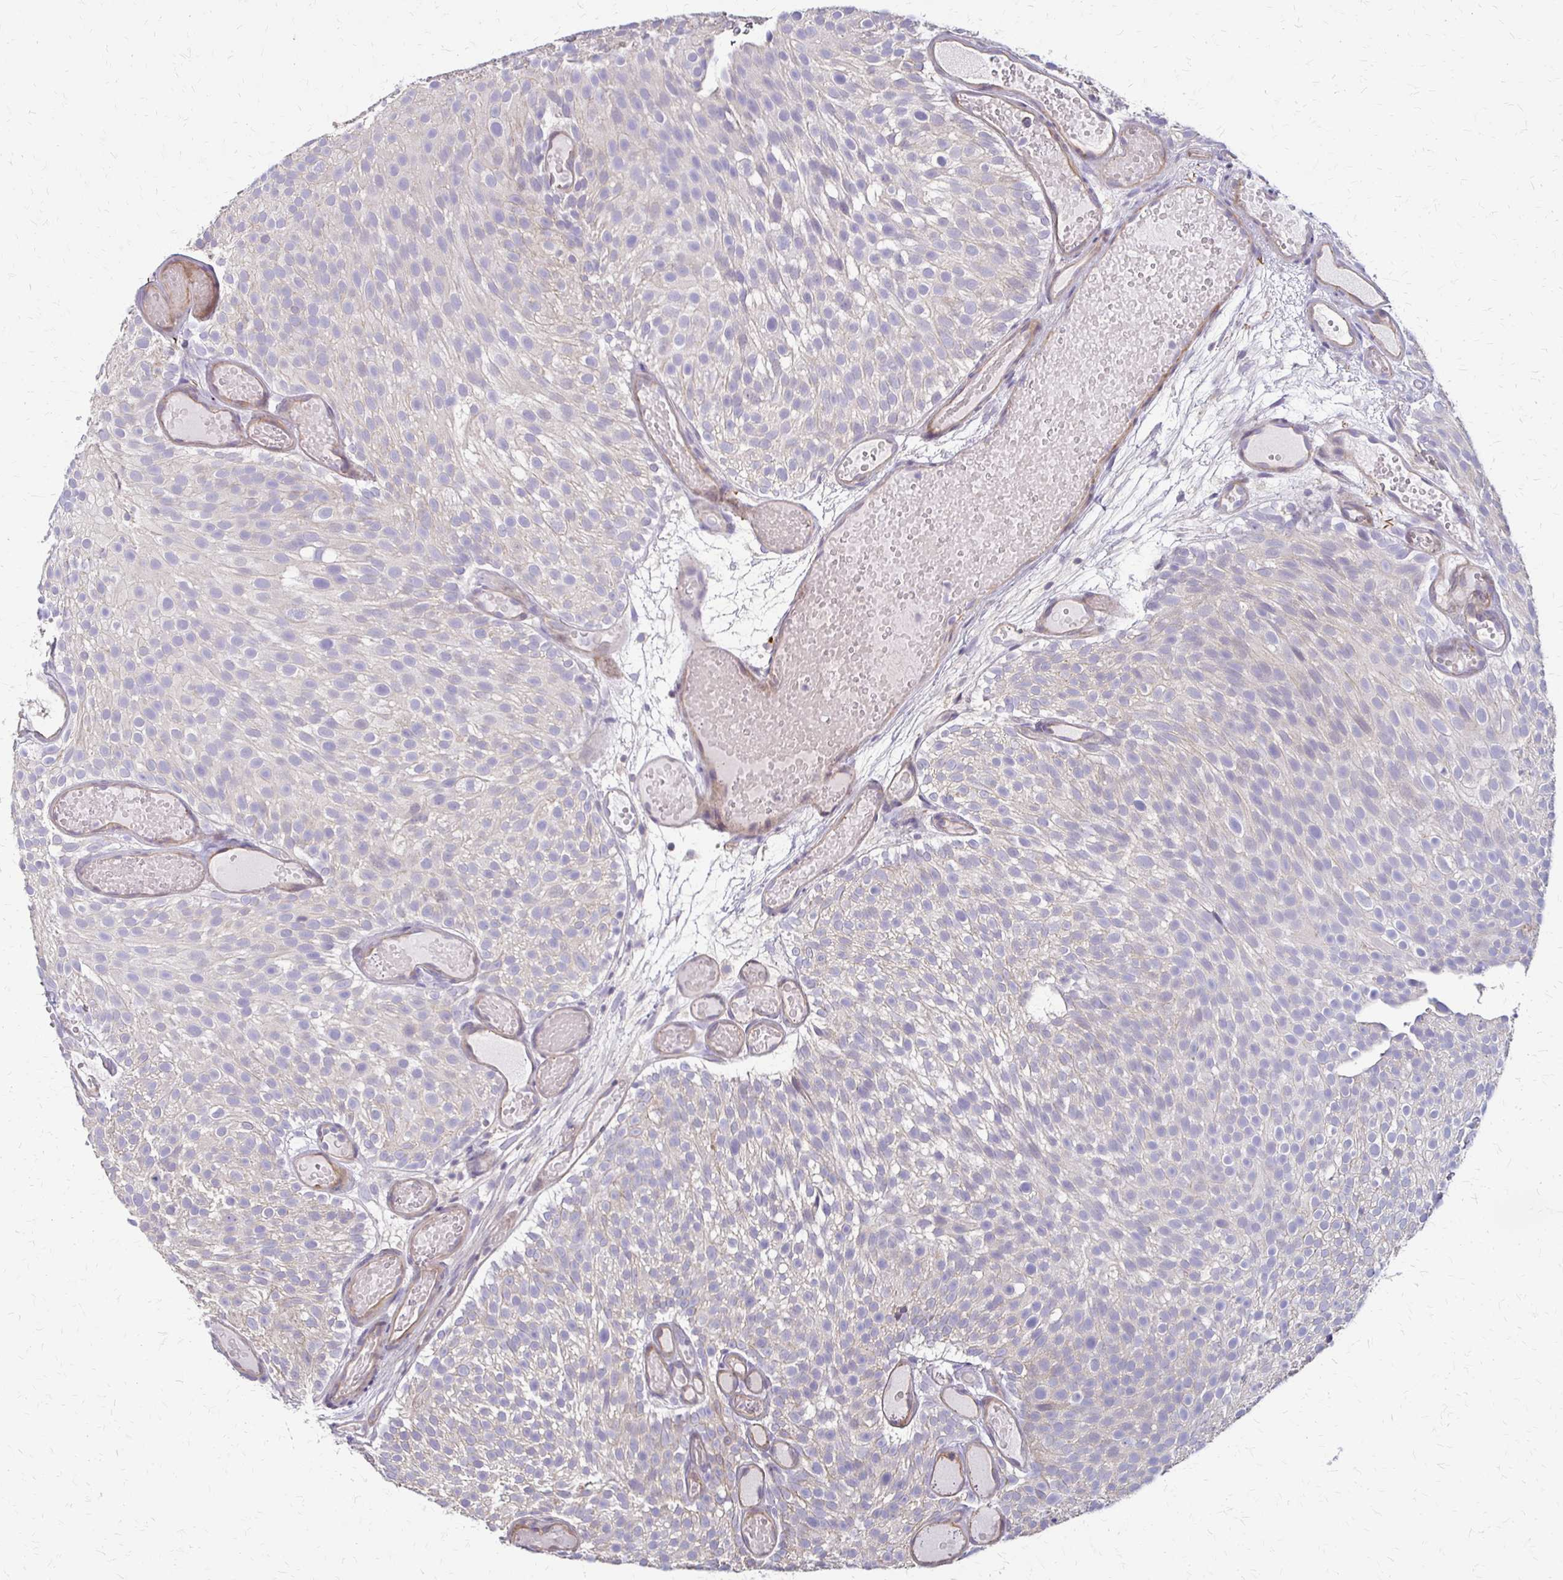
{"staining": {"intensity": "negative", "quantity": "none", "location": "none"}, "tissue": "urothelial cancer", "cell_type": "Tumor cells", "image_type": "cancer", "snomed": [{"axis": "morphology", "description": "Urothelial carcinoma, Low grade"}, {"axis": "topography", "description": "Urinary bladder"}], "caption": "IHC micrograph of urothelial cancer stained for a protein (brown), which demonstrates no positivity in tumor cells.", "gene": "CFL2", "patient": {"sex": "male", "age": 78}}